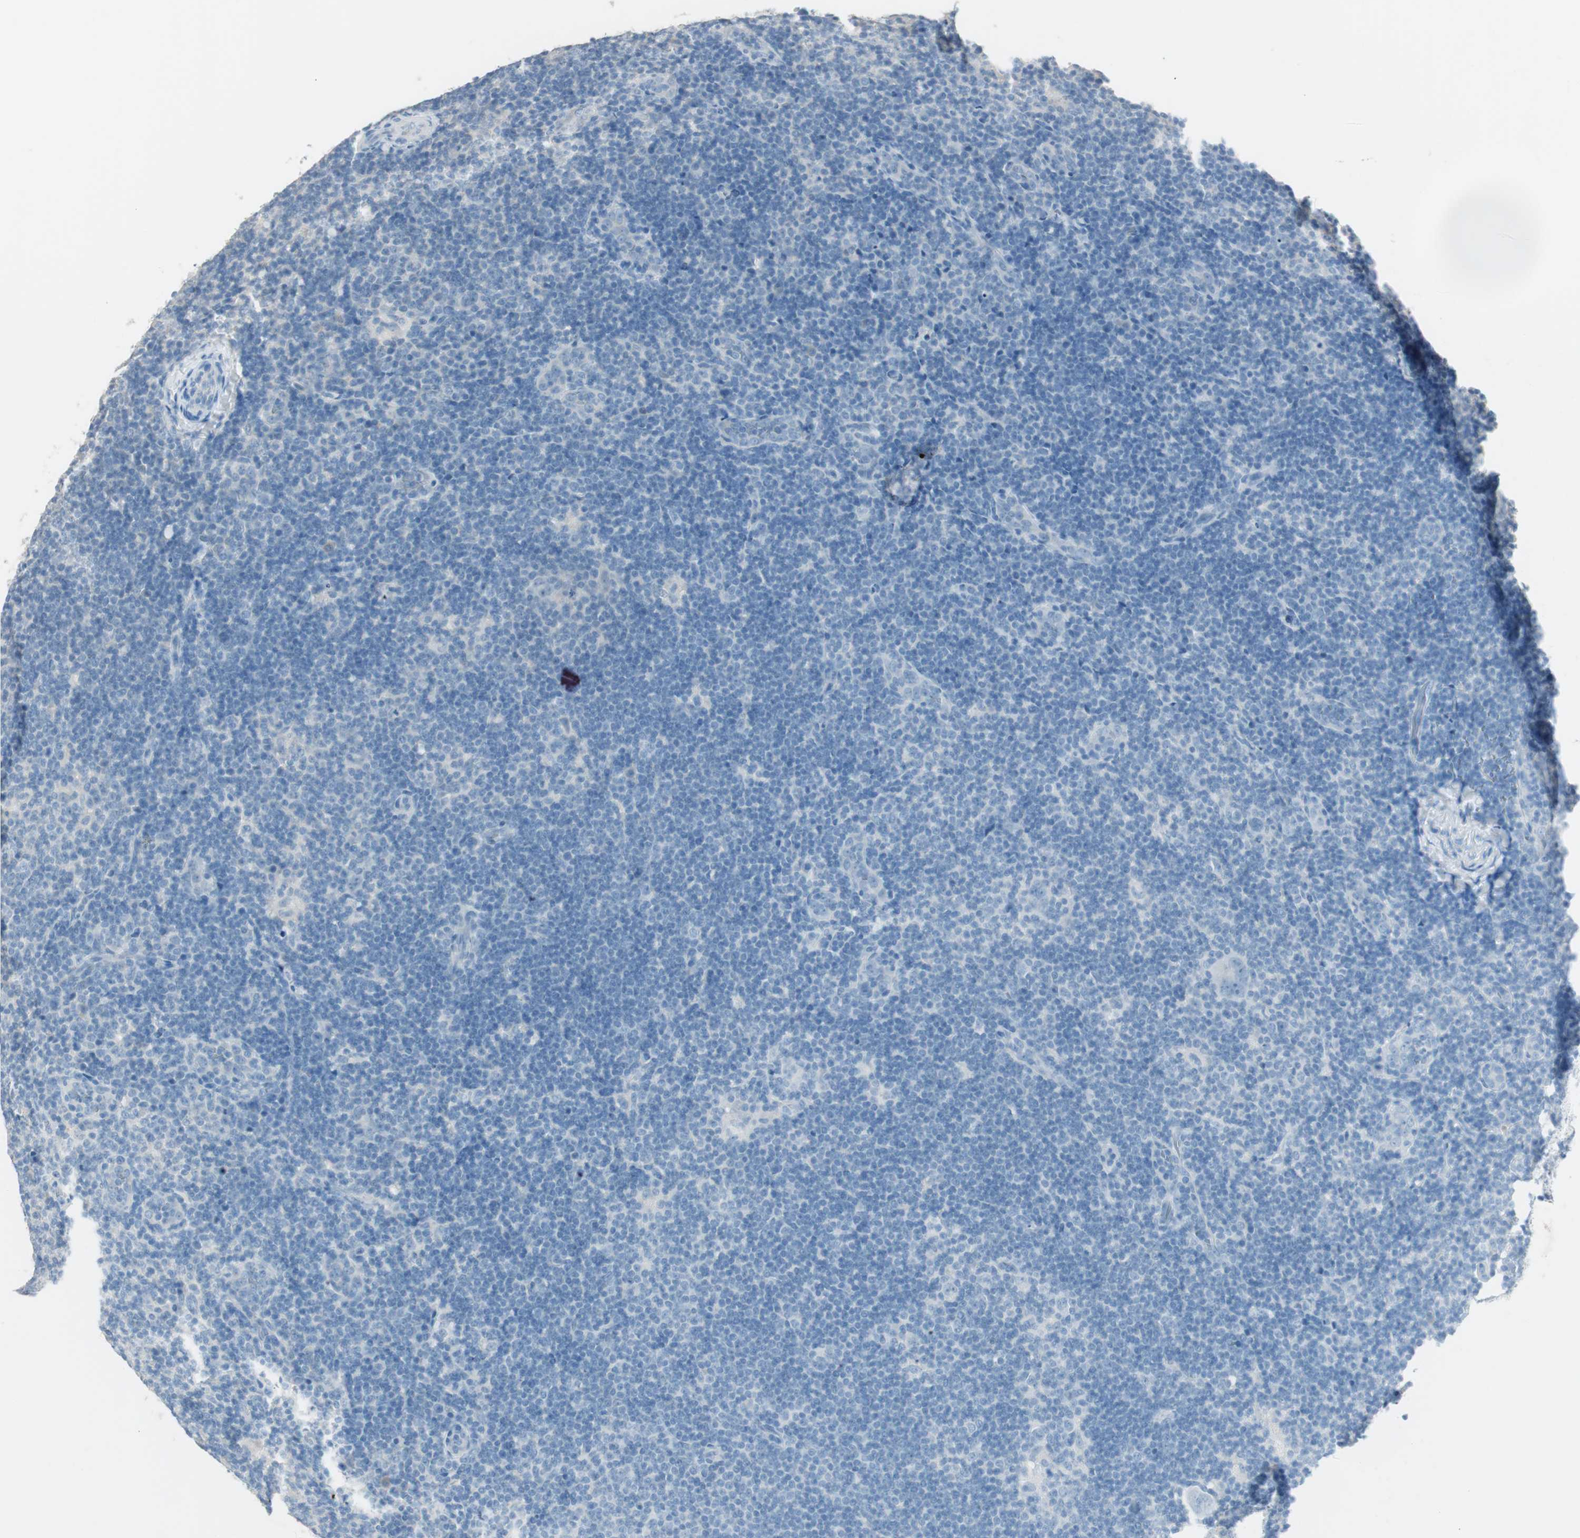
{"staining": {"intensity": "negative", "quantity": "none", "location": "none"}, "tissue": "lymphoma", "cell_type": "Tumor cells", "image_type": "cancer", "snomed": [{"axis": "morphology", "description": "Hodgkin's disease, NOS"}, {"axis": "topography", "description": "Lymph node"}], "caption": "A photomicrograph of lymphoma stained for a protein displays no brown staining in tumor cells.", "gene": "KHK", "patient": {"sex": "female", "age": 57}}